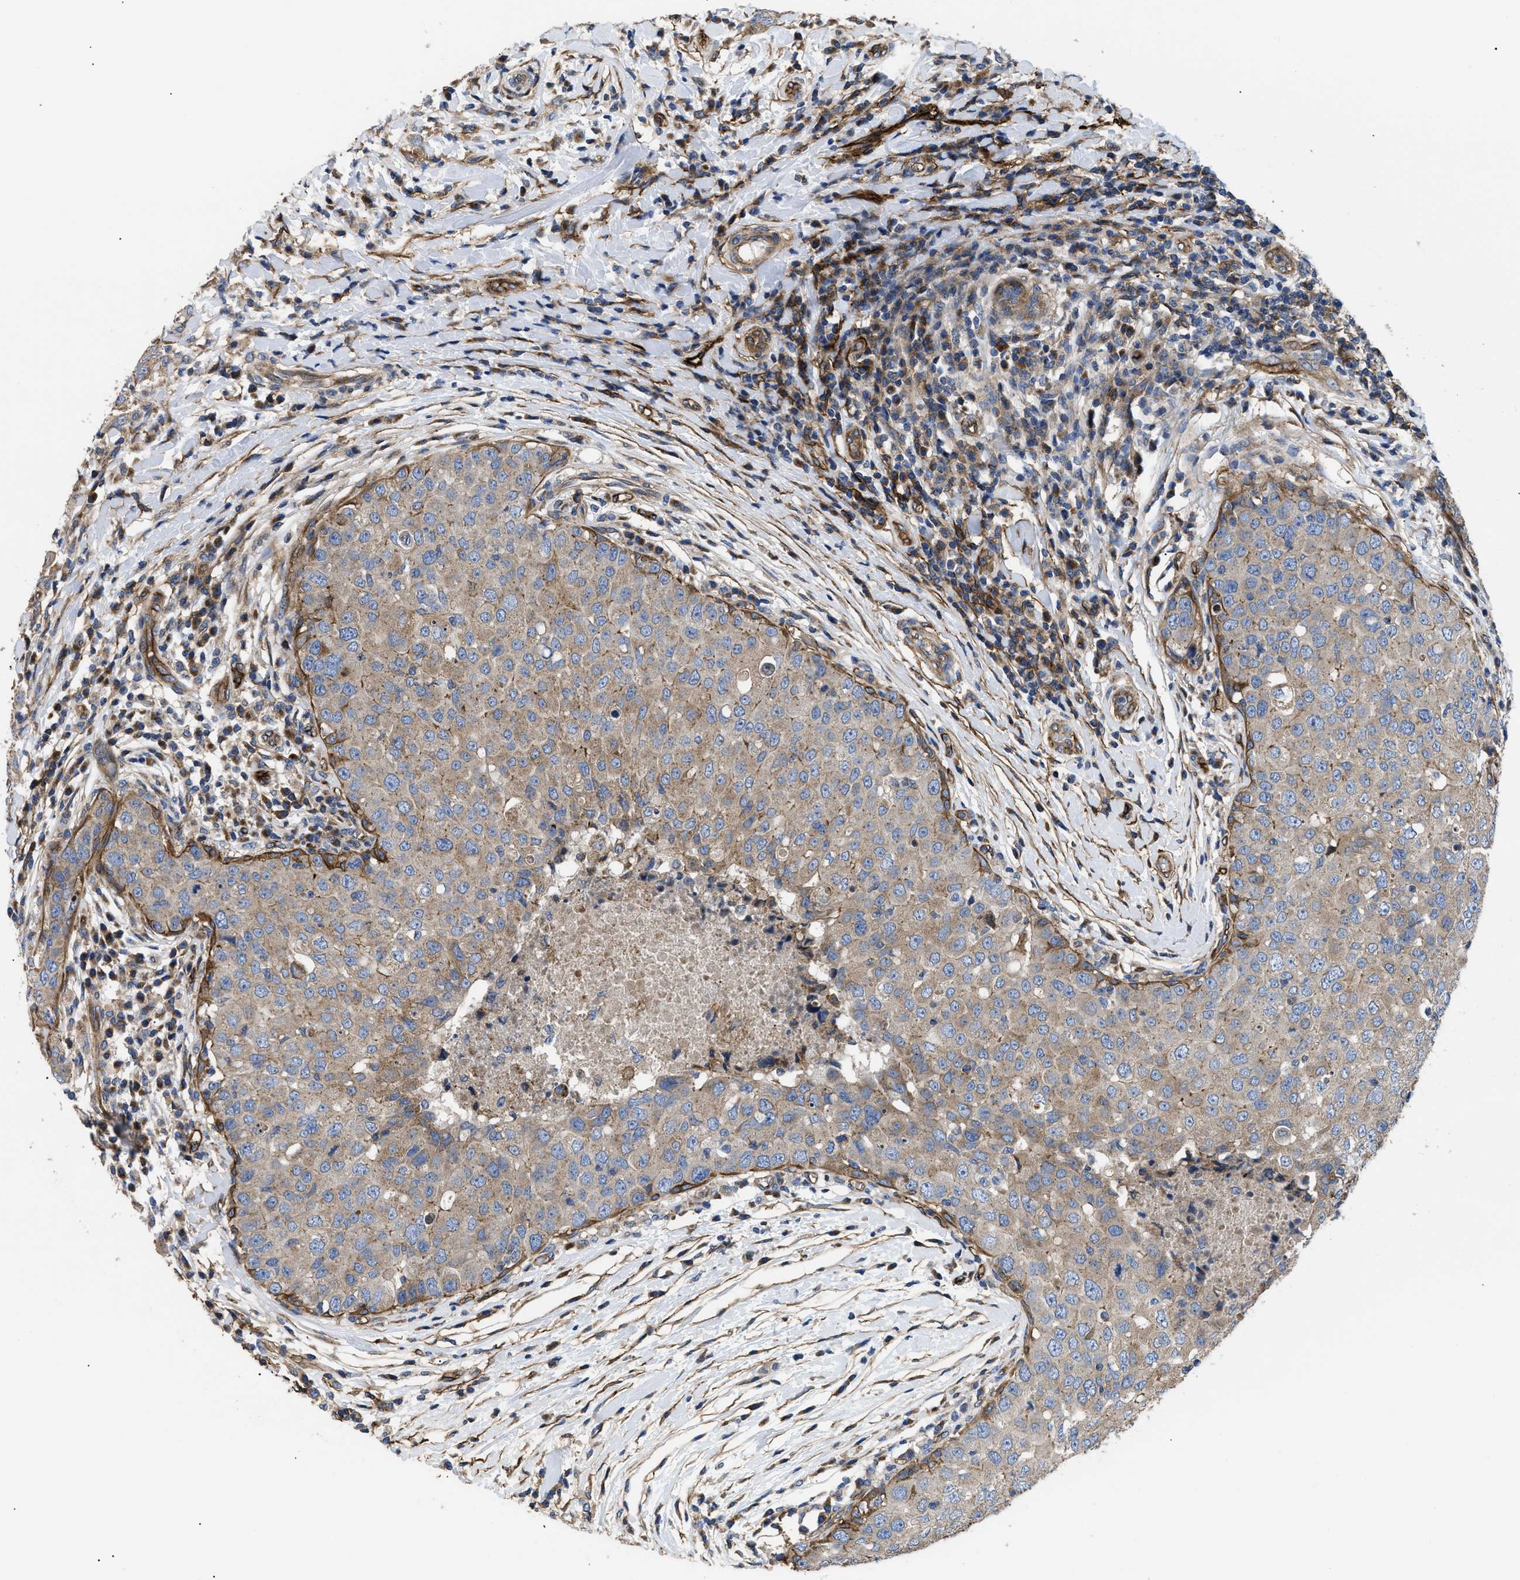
{"staining": {"intensity": "weak", "quantity": "25%-75%", "location": "cytoplasmic/membranous"}, "tissue": "breast cancer", "cell_type": "Tumor cells", "image_type": "cancer", "snomed": [{"axis": "morphology", "description": "Duct carcinoma"}, {"axis": "topography", "description": "Breast"}], "caption": "A photomicrograph of human breast intraductal carcinoma stained for a protein exhibits weak cytoplasmic/membranous brown staining in tumor cells.", "gene": "NT5E", "patient": {"sex": "female", "age": 27}}